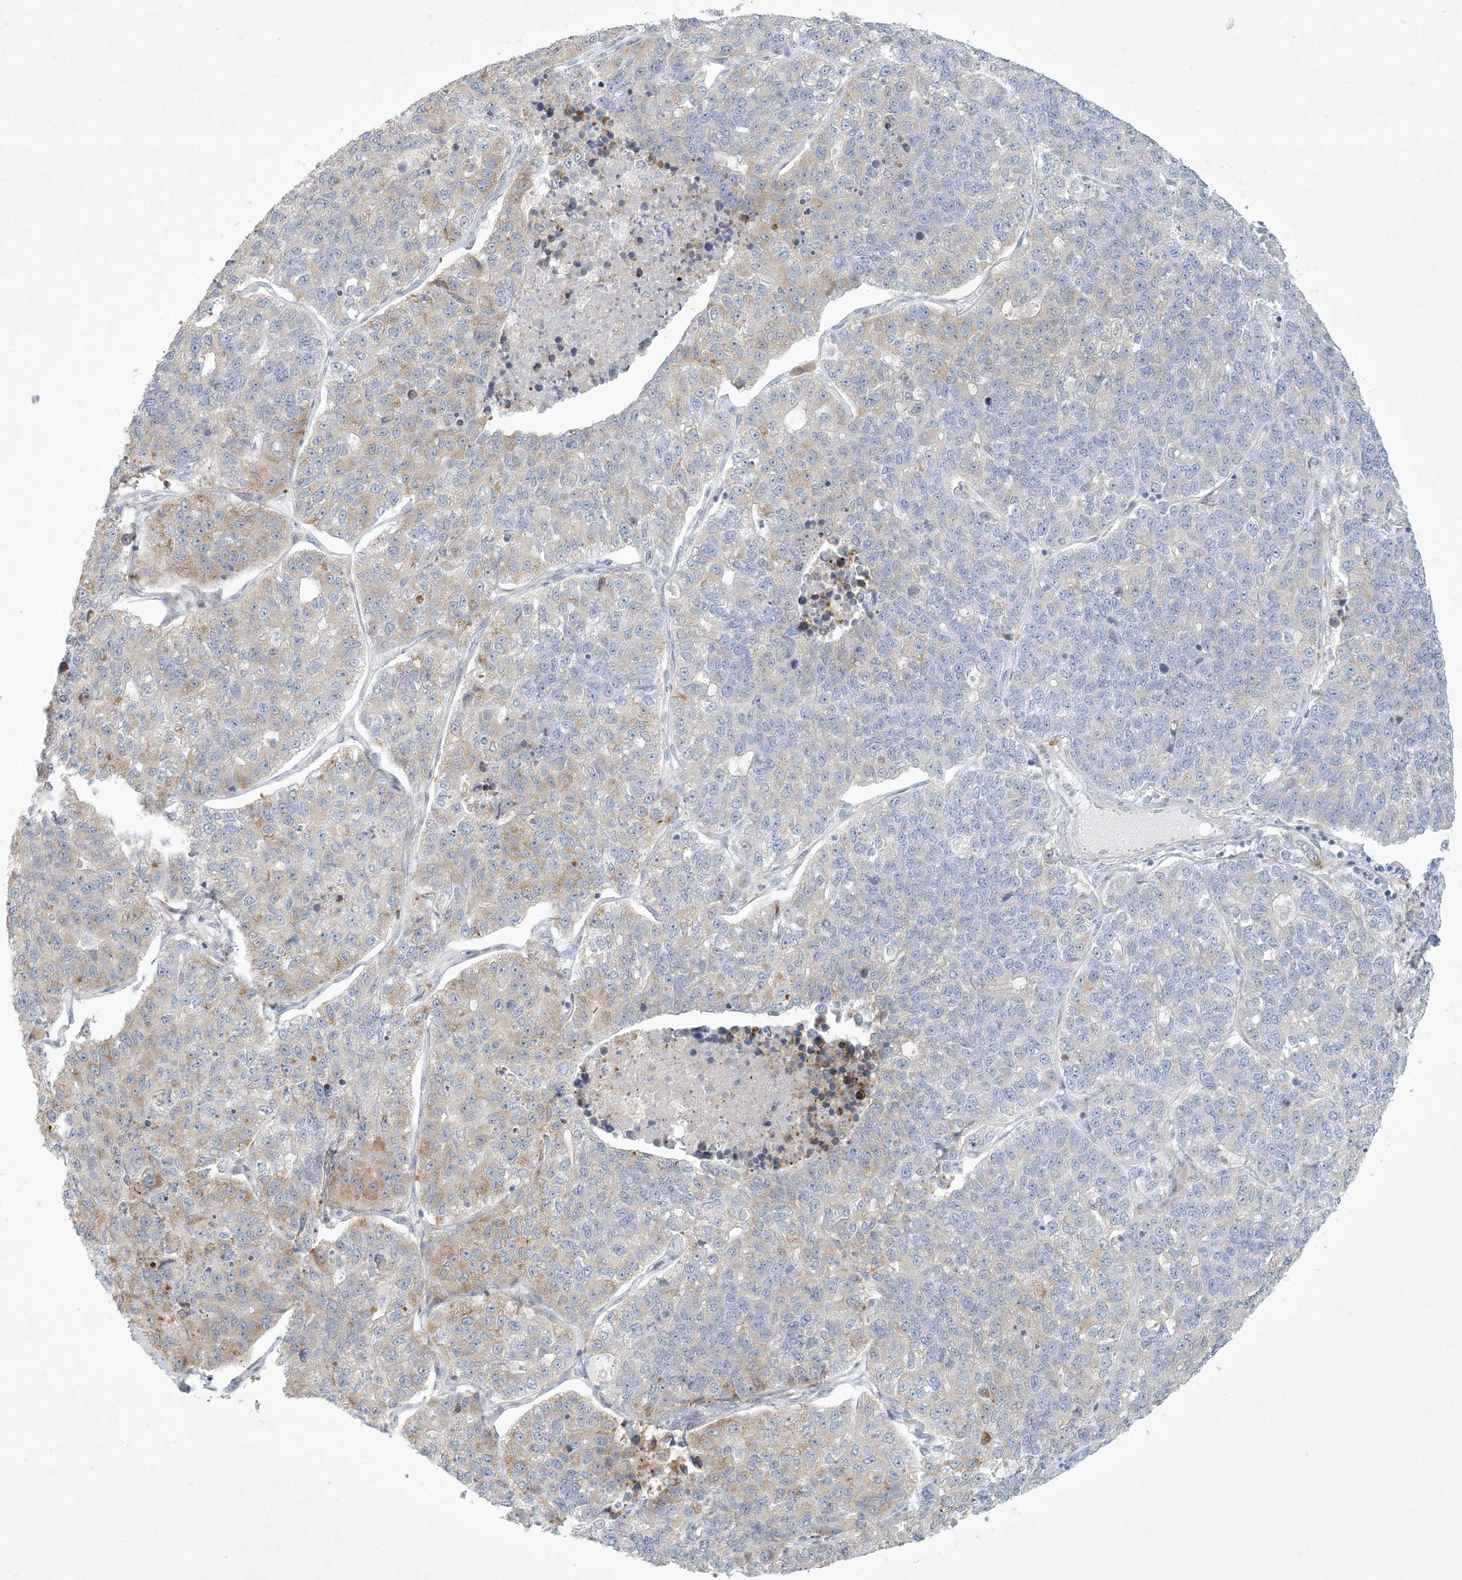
{"staining": {"intensity": "weak", "quantity": "<25%", "location": "cytoplasmic/membranous"}, "tissue": "lung cancer", "cell_type": "Tumor cells", "image_type": "cancer", "snomed": [{"axis": "morphology", "description": "Adenocarcinoma, NOS"}, {"axis": "topography", "description": "Lung"}], "caption": "This is an IHC micrograph of human lung cancer (adenocarcinoma). There is no positivity in tumor cells.", "gene": "ZNF385D", "patient": {"sex": "male", "age": 49}}